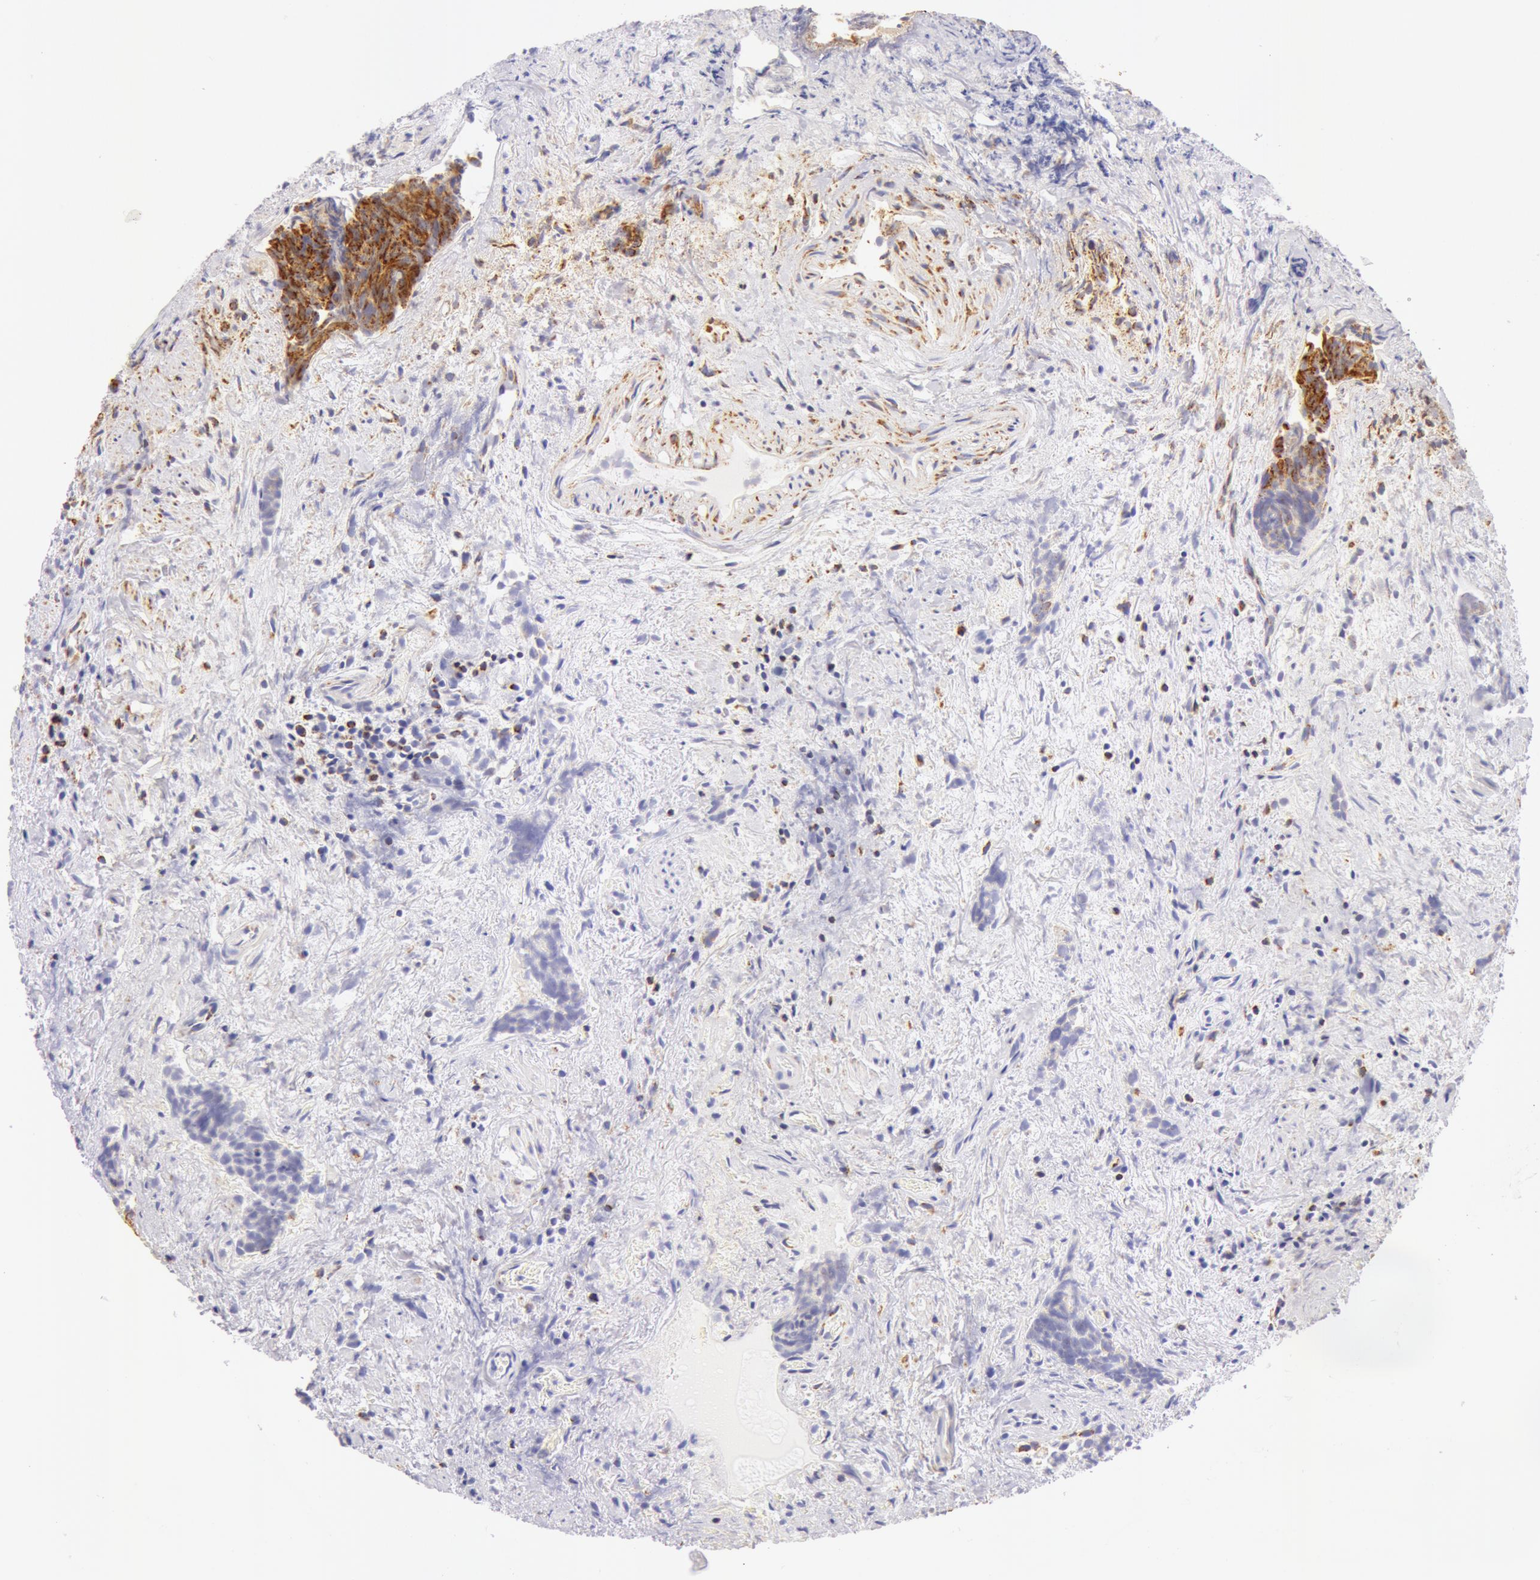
{"staining": {"intensity": "moderate", "quantity": "25%-75%", "location": "cytoplasmic/membranous"}, "tissue": "urothelial cancer", "cell_type": "Tumor cells", "image_type": "cancer", "snomed": [{"axis": "morphology", "description": "Urothelial carcinoma, High grade"}, {"axis": "topography", "description": "Urinary bladder"}], "caption": "Urothelial cancer stained with a brown dye demonstrates moderate cytoplasmic/membranous positive expression in approximately 25%-75% of tumor cells.", "gene": "ATP5F1B", "patient": {"sex": "female", "age": 78}}